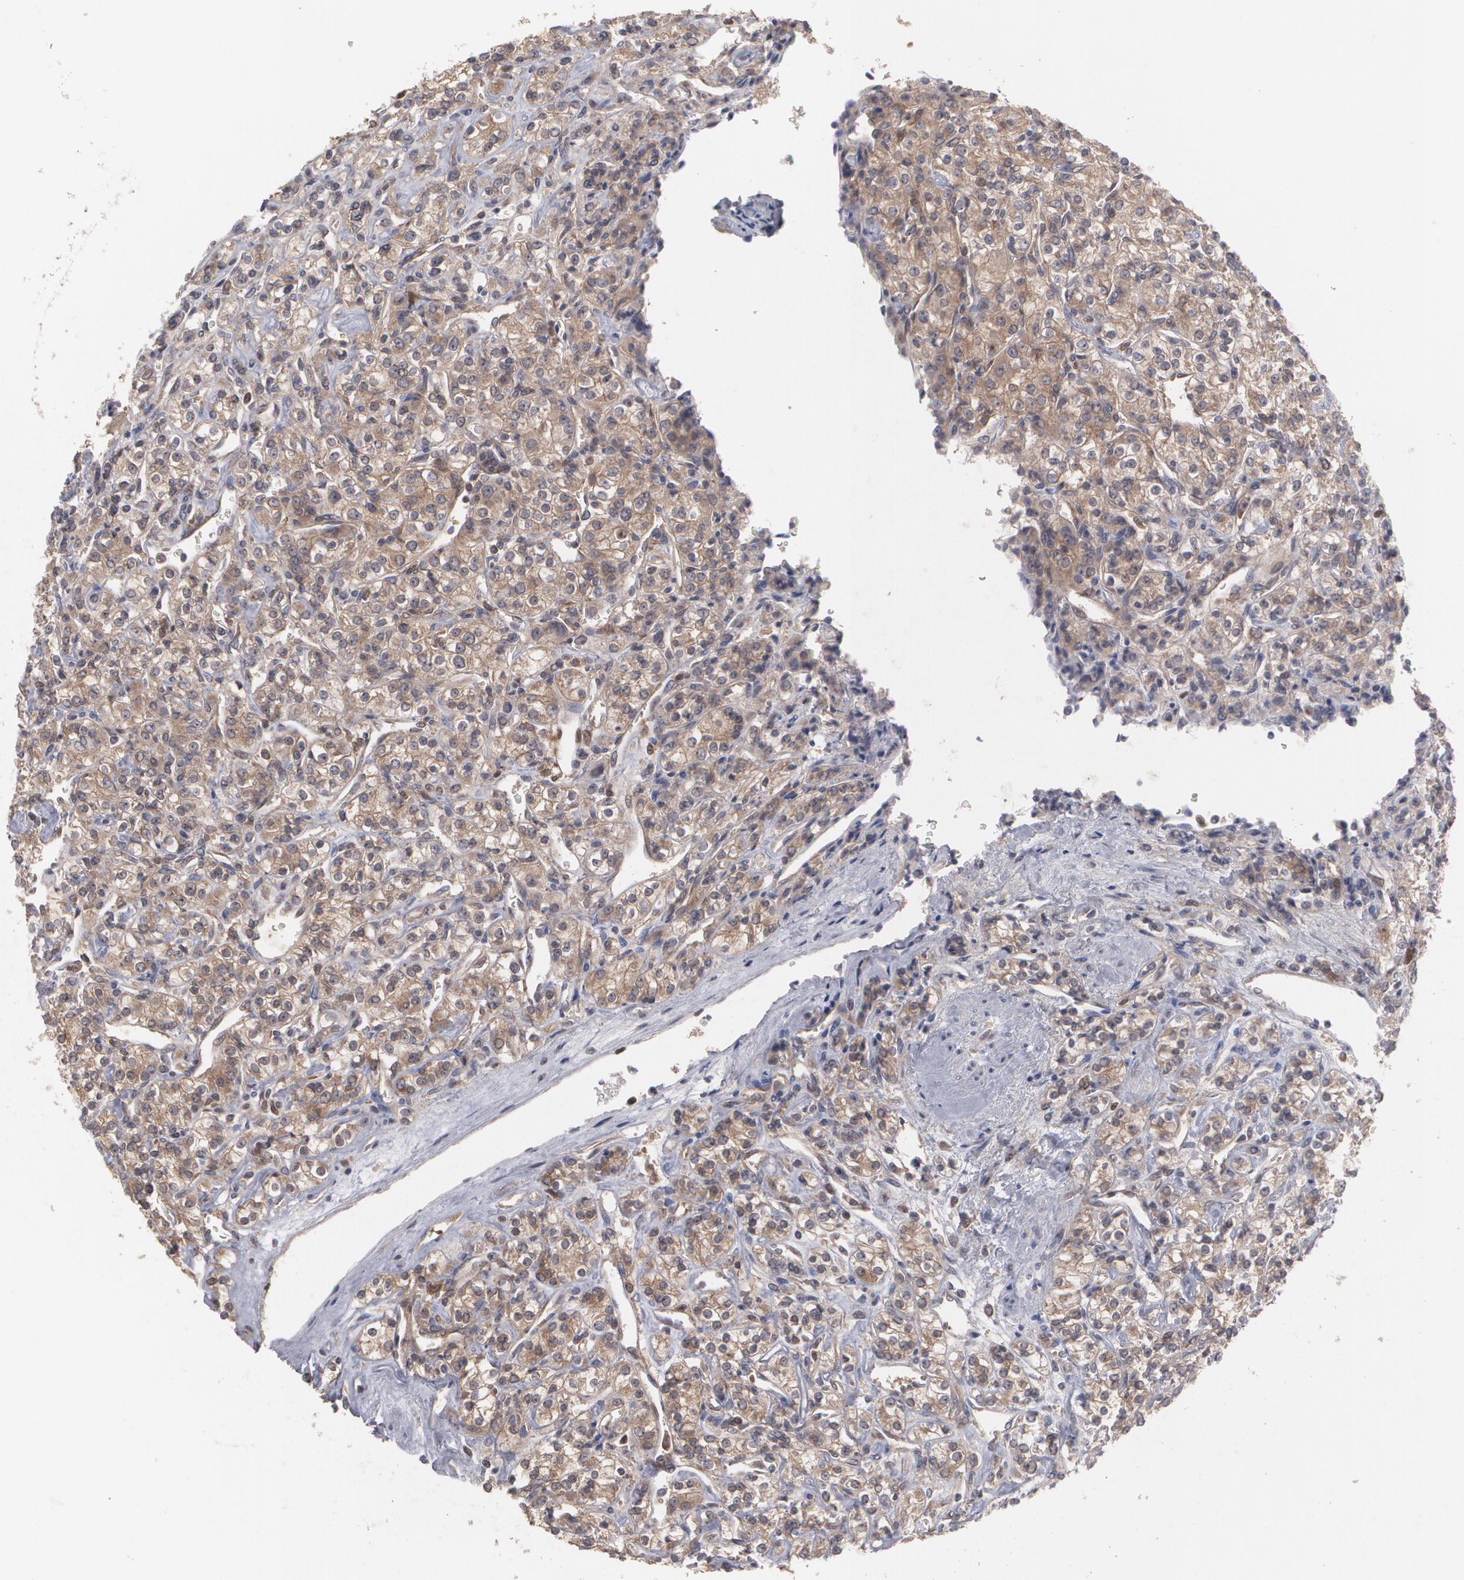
{"staining": {"intensity": "weak", "quantity": "25%-75%", "location": "cytoplasmic/membranous"}, "tissue": "renal cancer", "cell_type": "Tumor cells", "image_type": "cancer", "snomed": [{"axis": "morphology", "description": "Adenocarcinoma, NOS"}, {"axis": "topography", "description": "Kidney"}], "caption": "Renal adenocarcinoma stained with DAB (3,3'-diaminobenzidine) IHC reveals low levels of weak cytoplasmic/membranous positivity in about 25%-75% of tumor cells.", "gene": "HTT", "patient": {"sex": "male", "age": 77}}